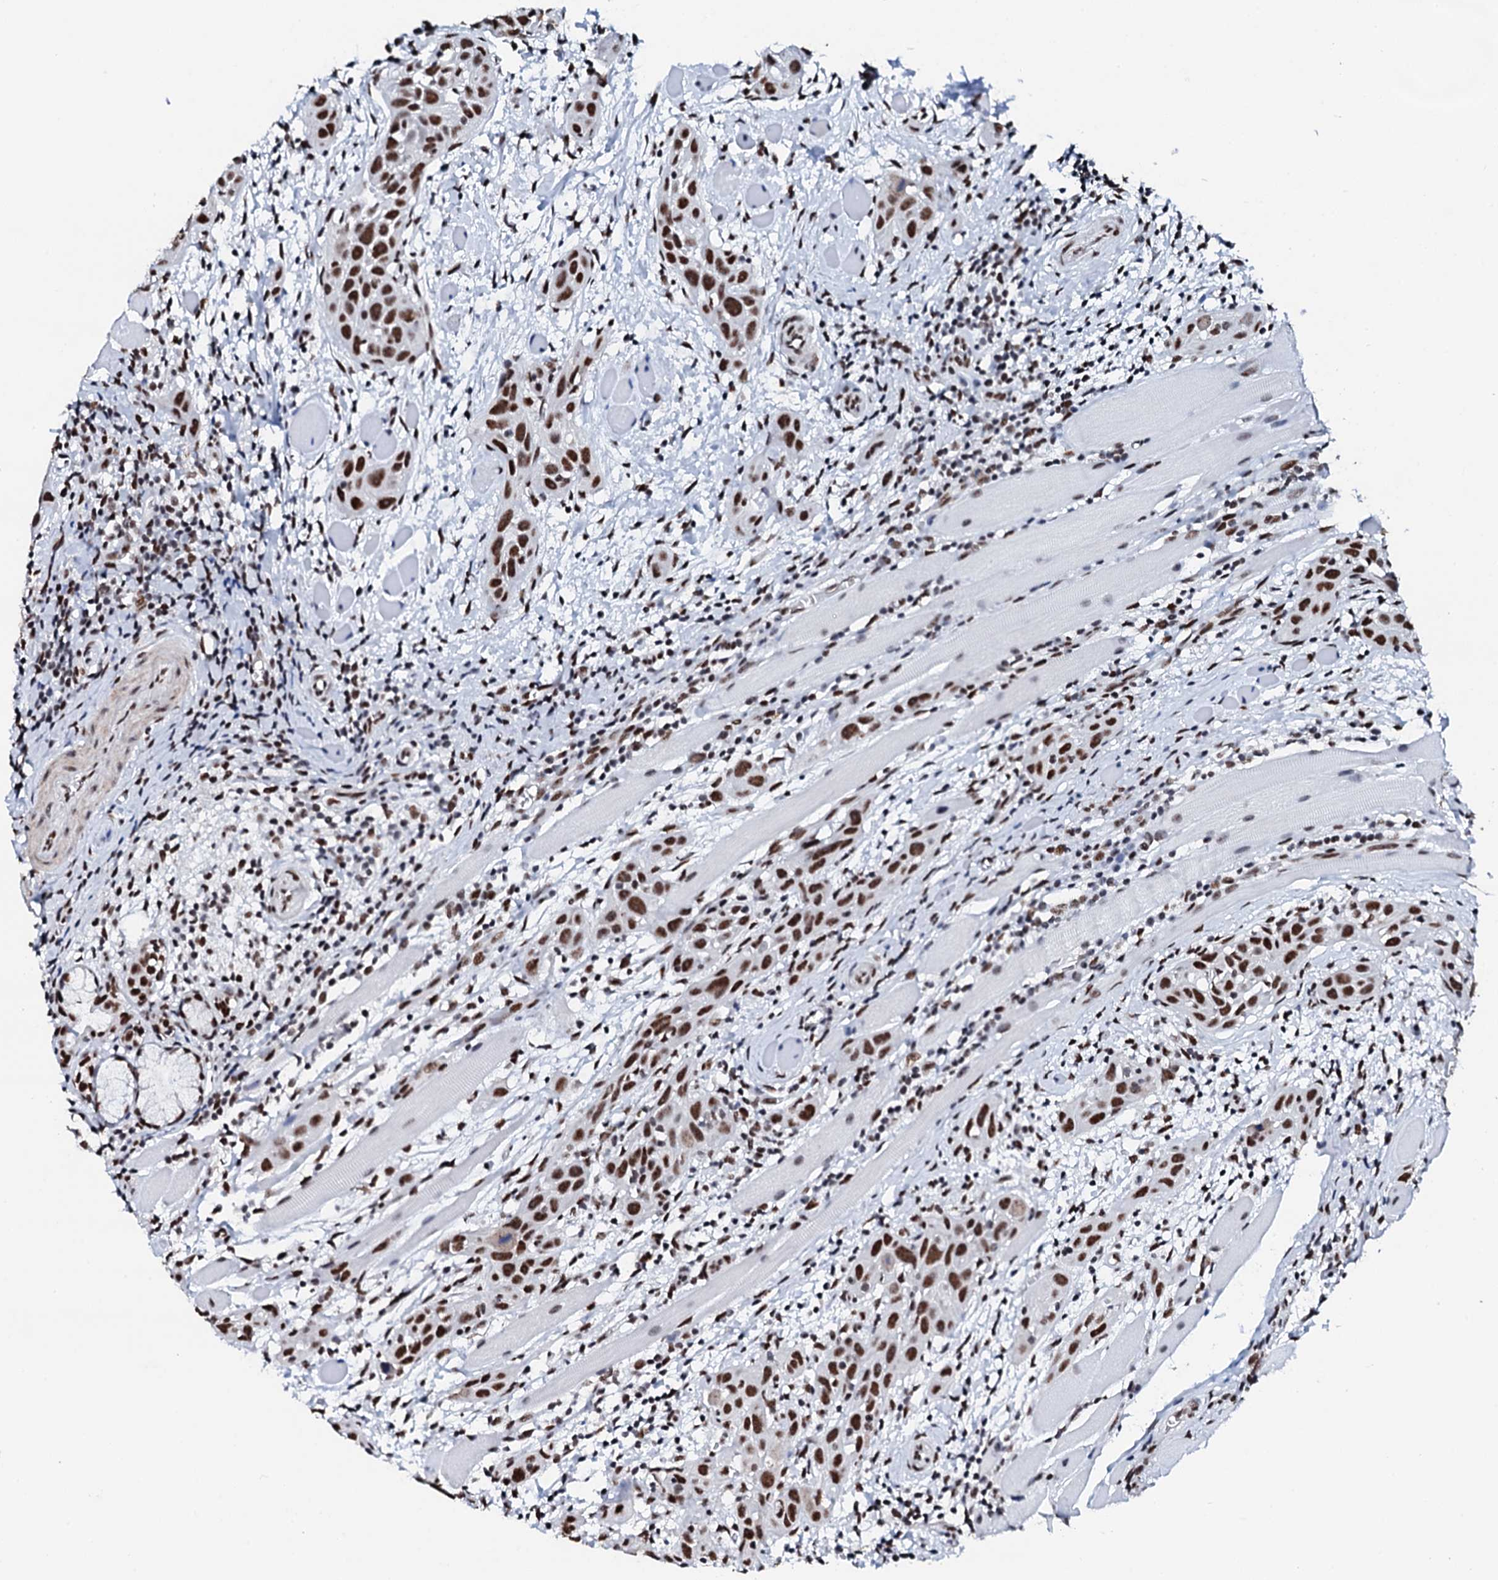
{"staining": {"intensity": "strong", "quantity": ">75%", "location": "nuclear"}, "tissue": "head and neck cancer", "cell_type": "Tumor cells", "image_type": "cancer", "snomed": [{"axis": "morphology", "description": "Squamous cell carcinoma, NOS"}, {"axis": "topography", "description": "Oral tissue"}, {"axis": "topography", "description": "Head-Neck"}], "caption": "Tumor cells display strong nuclear staining in approximately >75% of cells in head and neck cancer.", "gene": "NKAPD1", "patient": {"sex": "female", "age": 50}}